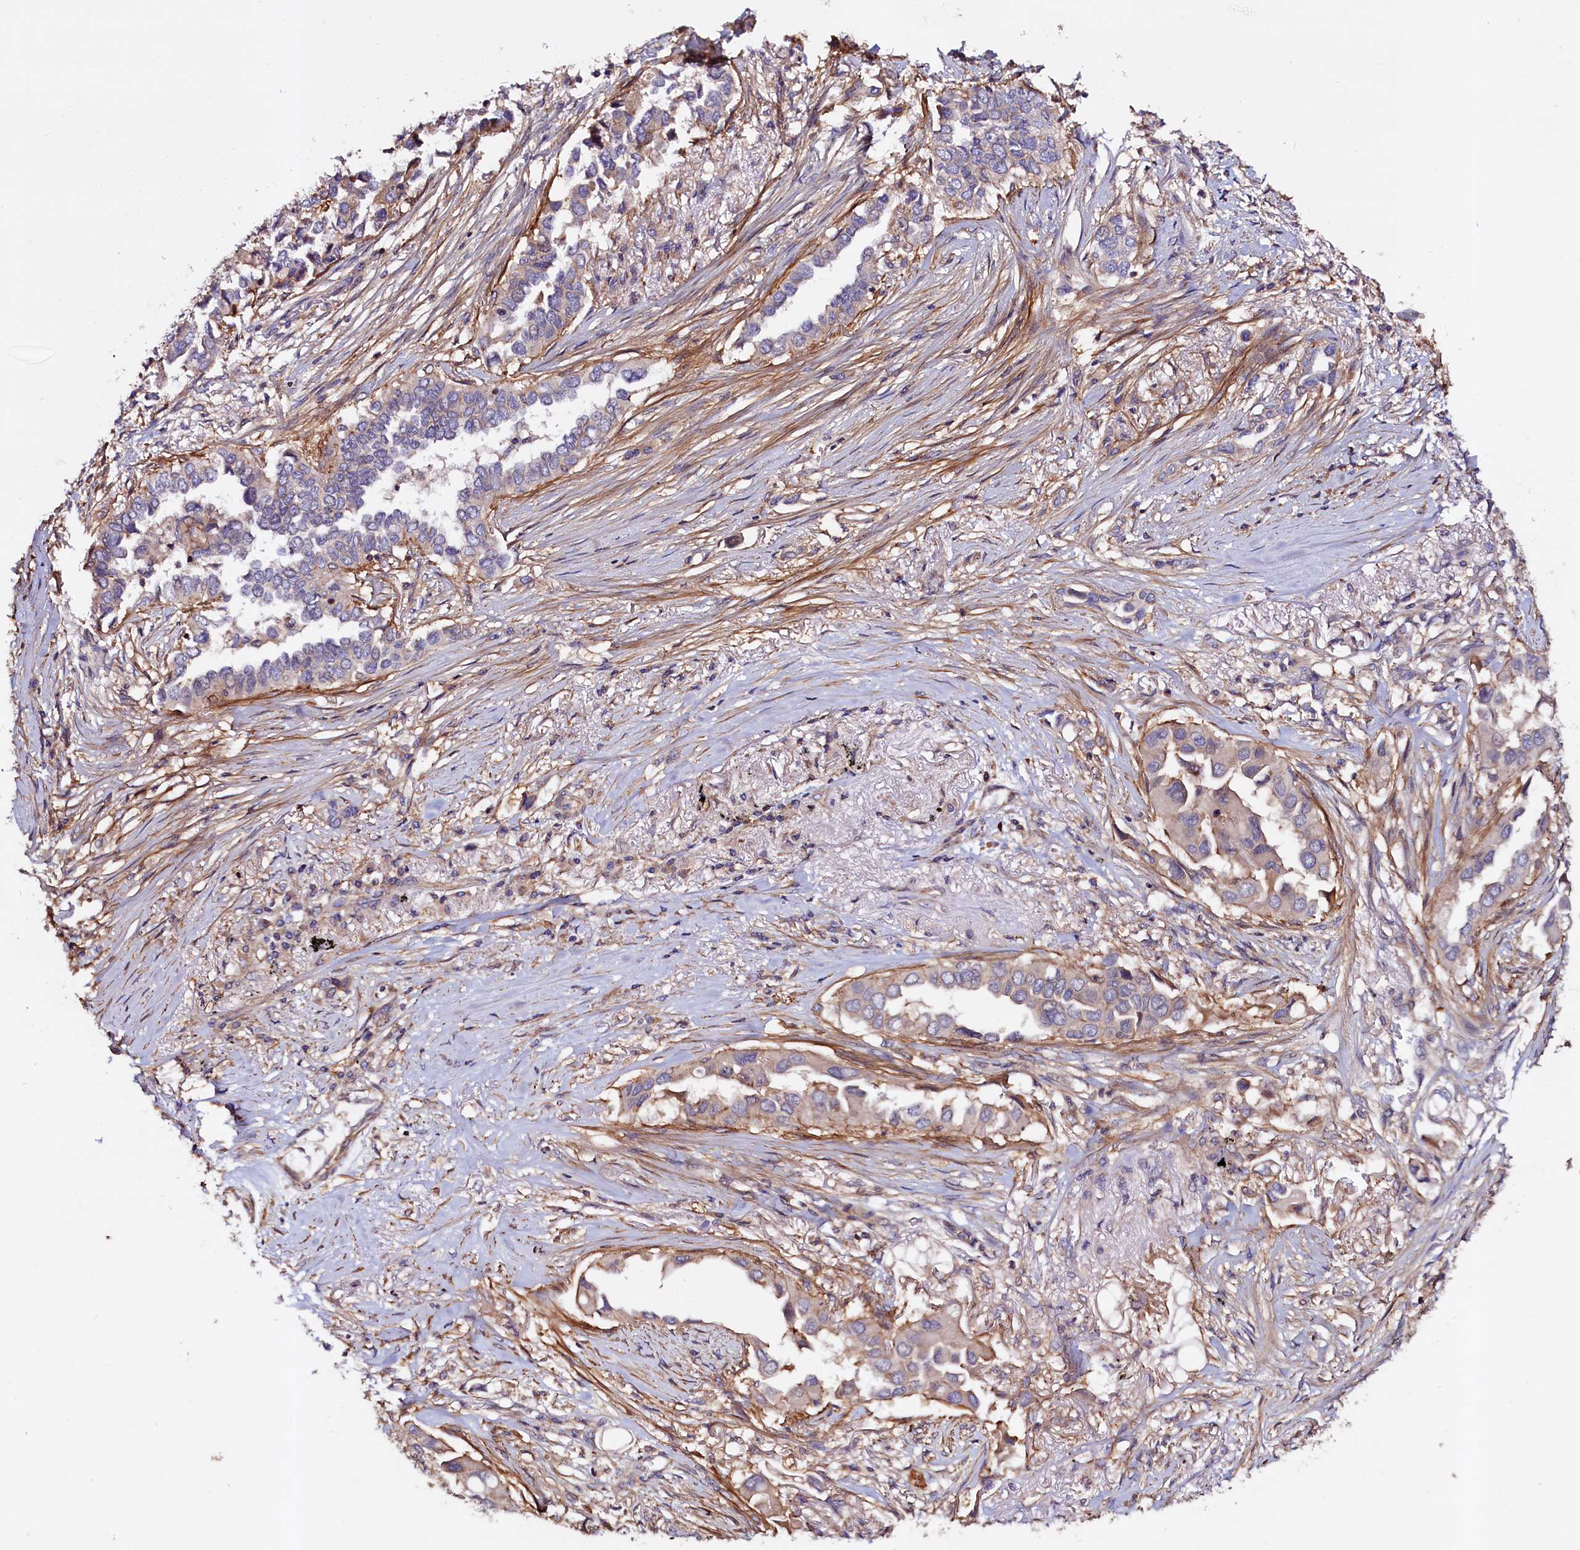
{"staining": {"intensity": "negative", "quantity": "none", "location": "none"}, "tissue": "lung cancer", "cell_type": "Tumor cells", "image_type": "cancer", "snomed": [{"axis": "morphology", "description": "Adenocarcinoma, NOS"}, {"axis": "topography", "description": "Lung"}], "caption": "Lung cancer (adenocarcinoma) was stained to show a protein in brown. There is no significant expression in tumor cells.", "gene": "DUOXA1", "patient": {"sex": "female", "age": 76}}